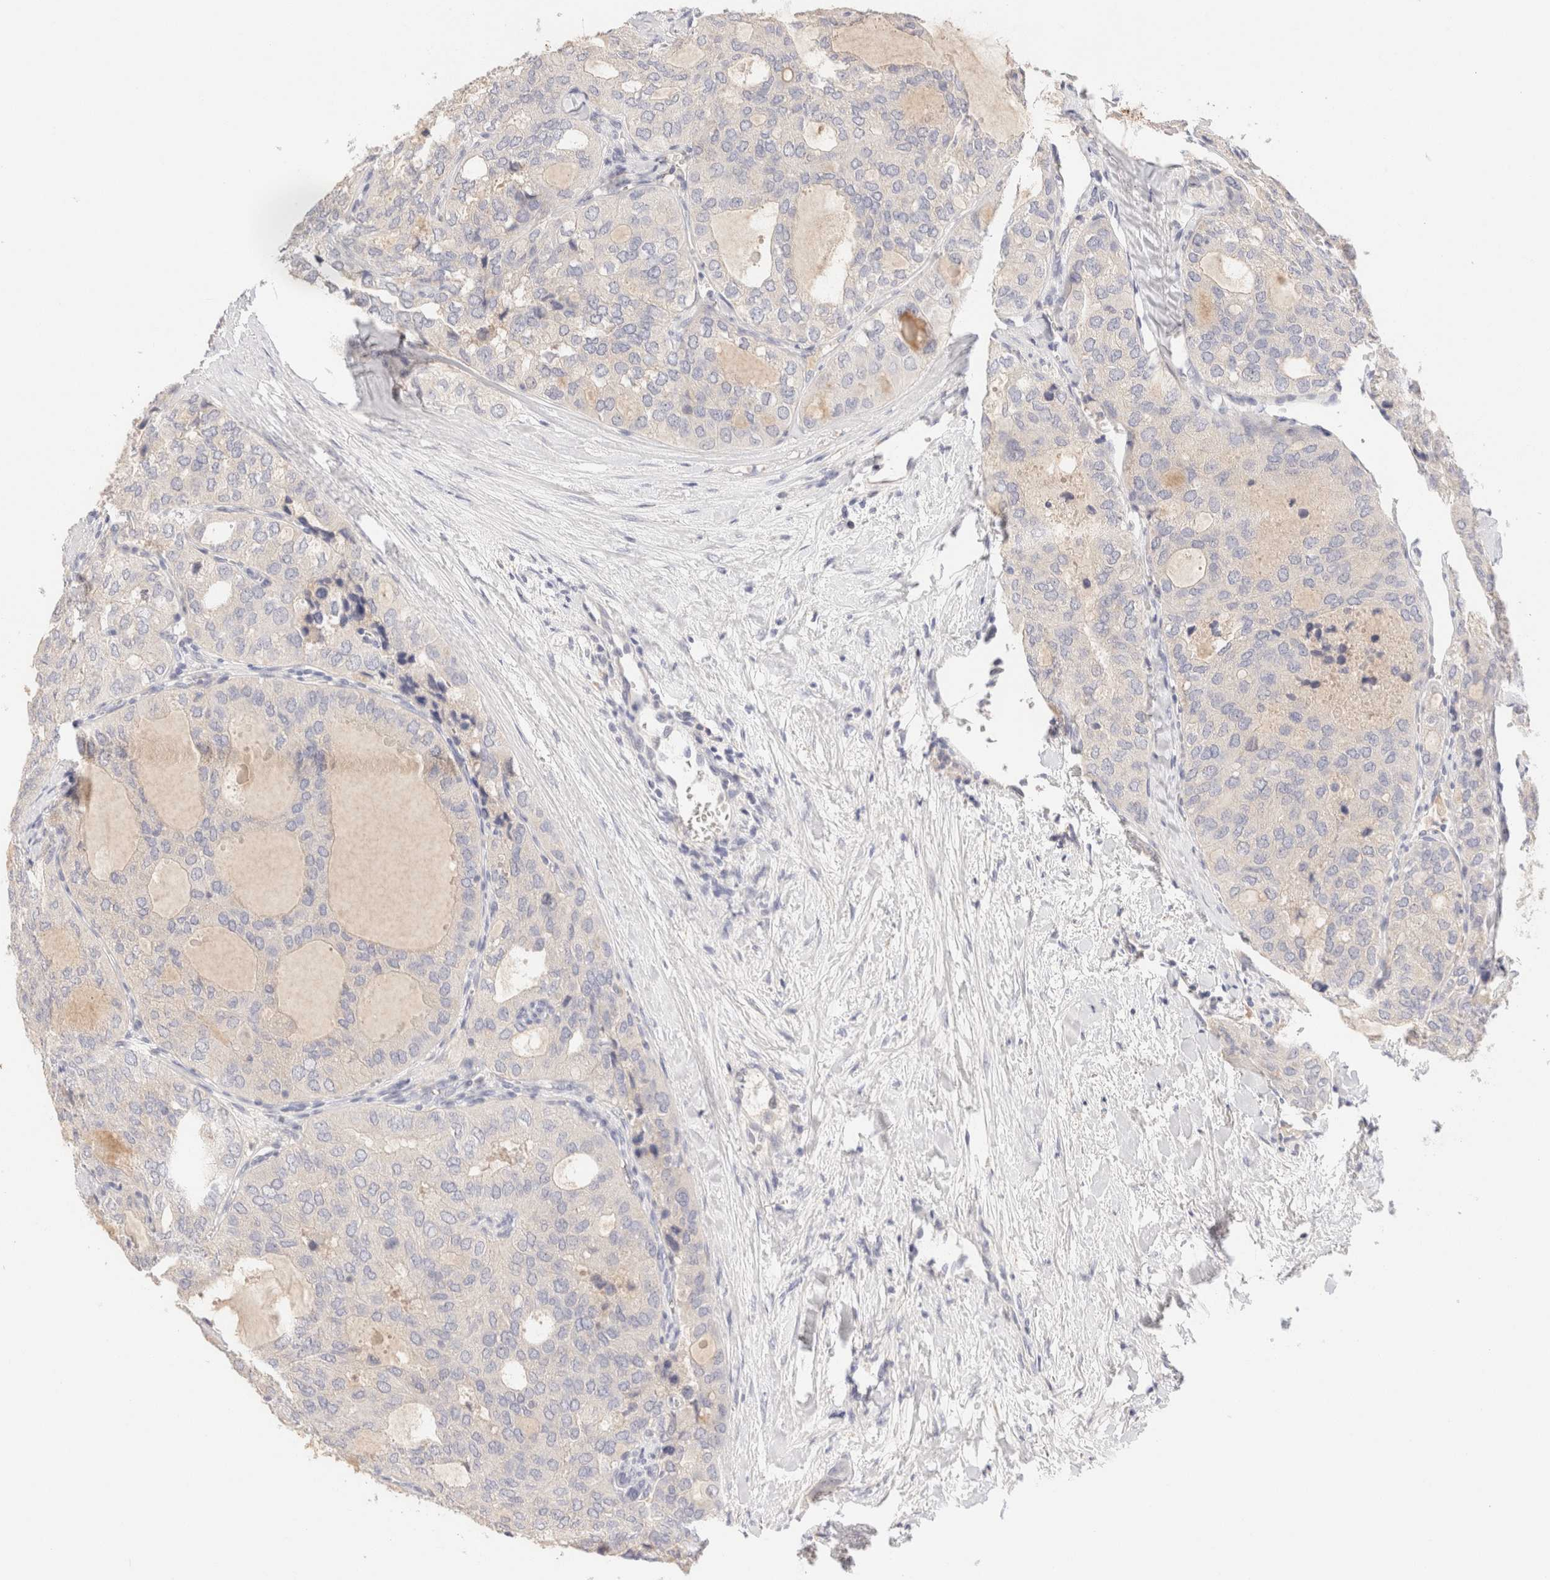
{"staining": {"intensity": "negative", "quantity": "none", "location": "none"}, "tissue": "thyroid cancer", "cell_type": "Tumor cells", "image_type": "cancer", "snomed": [{"axis": "morphology", "description": "Follicular adenoma carcinoma, NOS"}, {"axis": "topography", "description": "Thyroid gland"}], "caption": "Follicular adenoma carcinoma (thyroid) stained for a protein using immunohistochemistry reveals no staining tumor cells.", "gene": "SCGB2A2", "patient": {"sex": "male", "age": 75}}